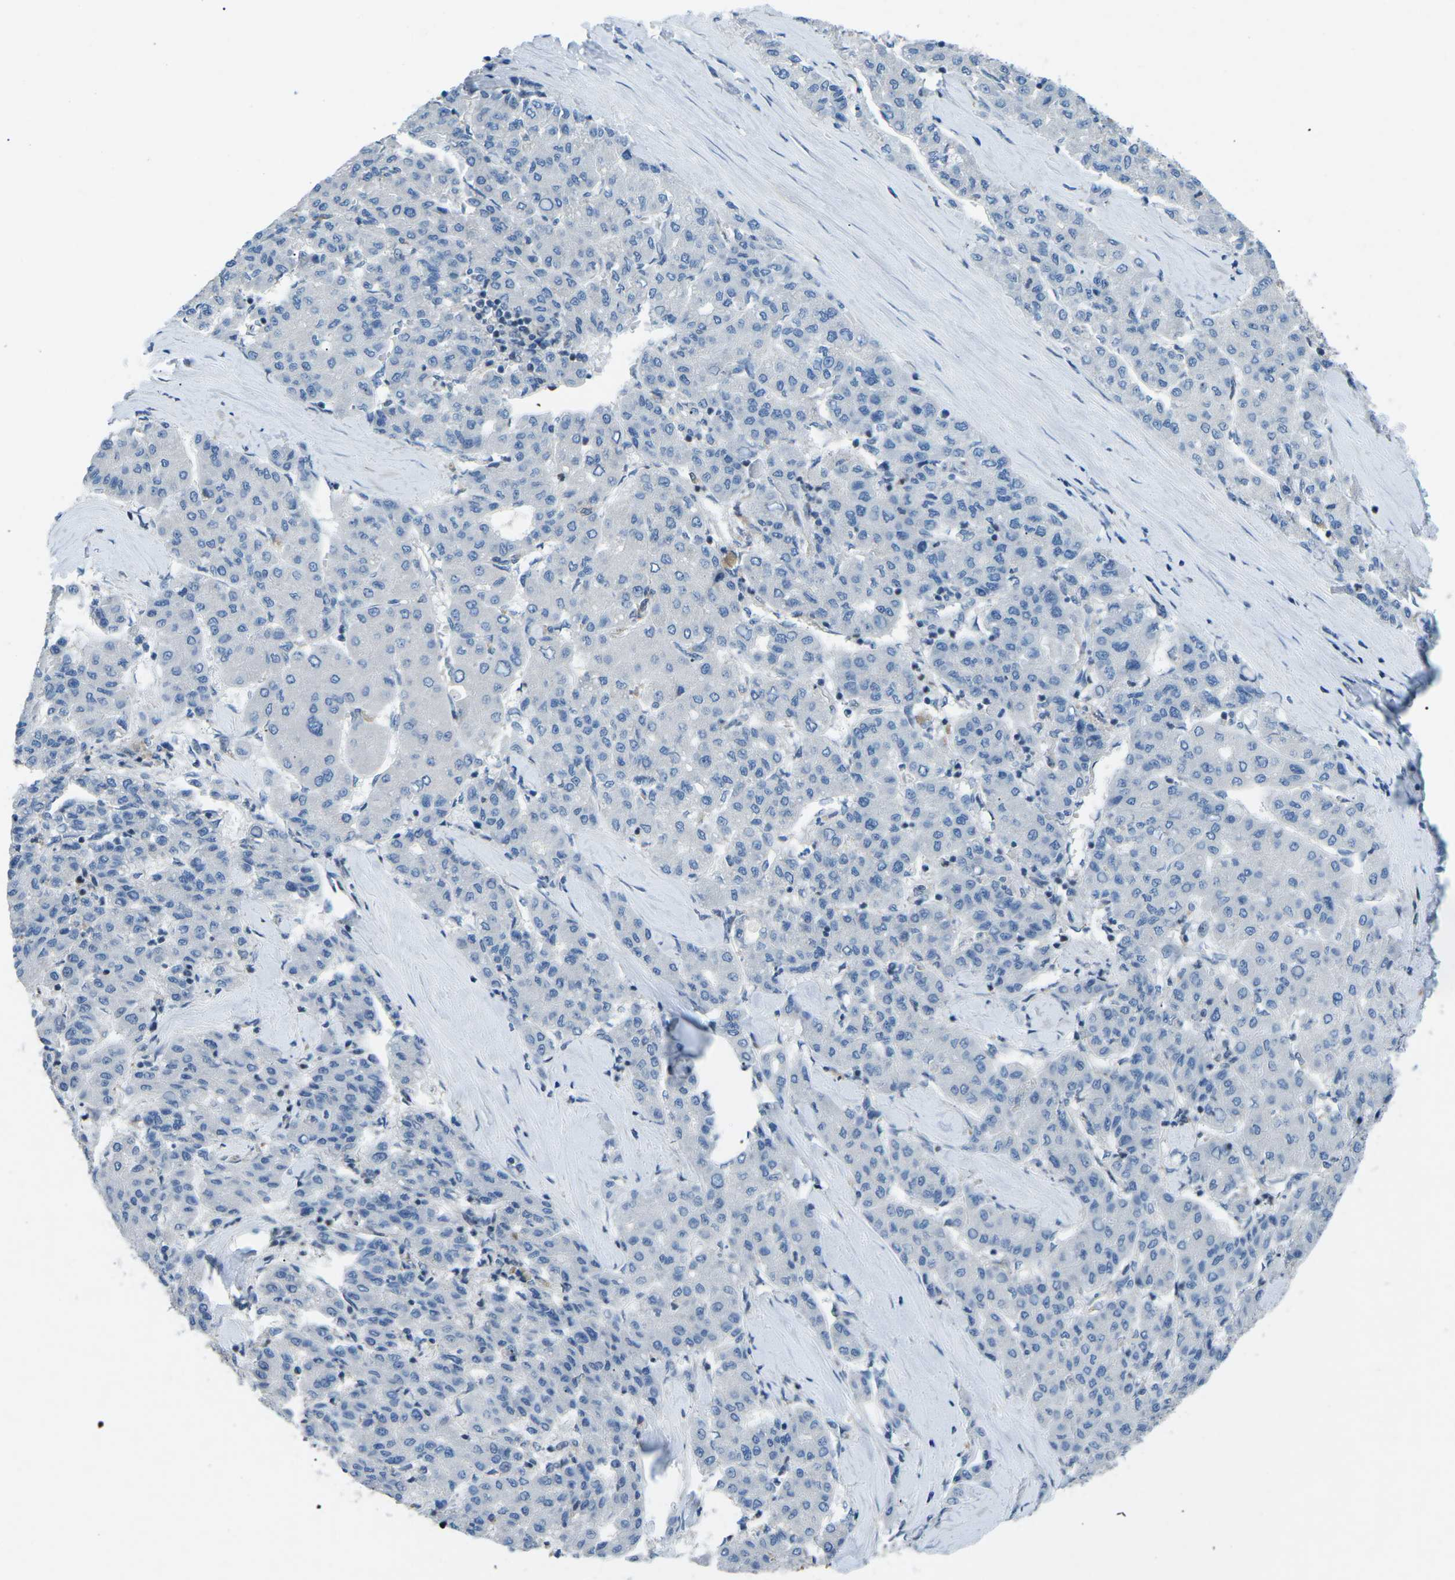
{"staining": {"intensity": "negative", "quantity": "none", "location": "none"}, "tissue": "liver cancer", "cell_type": "Tumor cells", "image_type": "cancer", "snomed": [{"axis": "morphology", "description": "Carcinoma, Hepatocellular, NOS"}, {"axis": "topography", "description": "Liver"}], "caption": "There is no significant expression in tumor cells of liver cancer (hepatocellular carcinoma).", "gene": "MBNL1", "patient": {"sex": "male", "age": 65}}